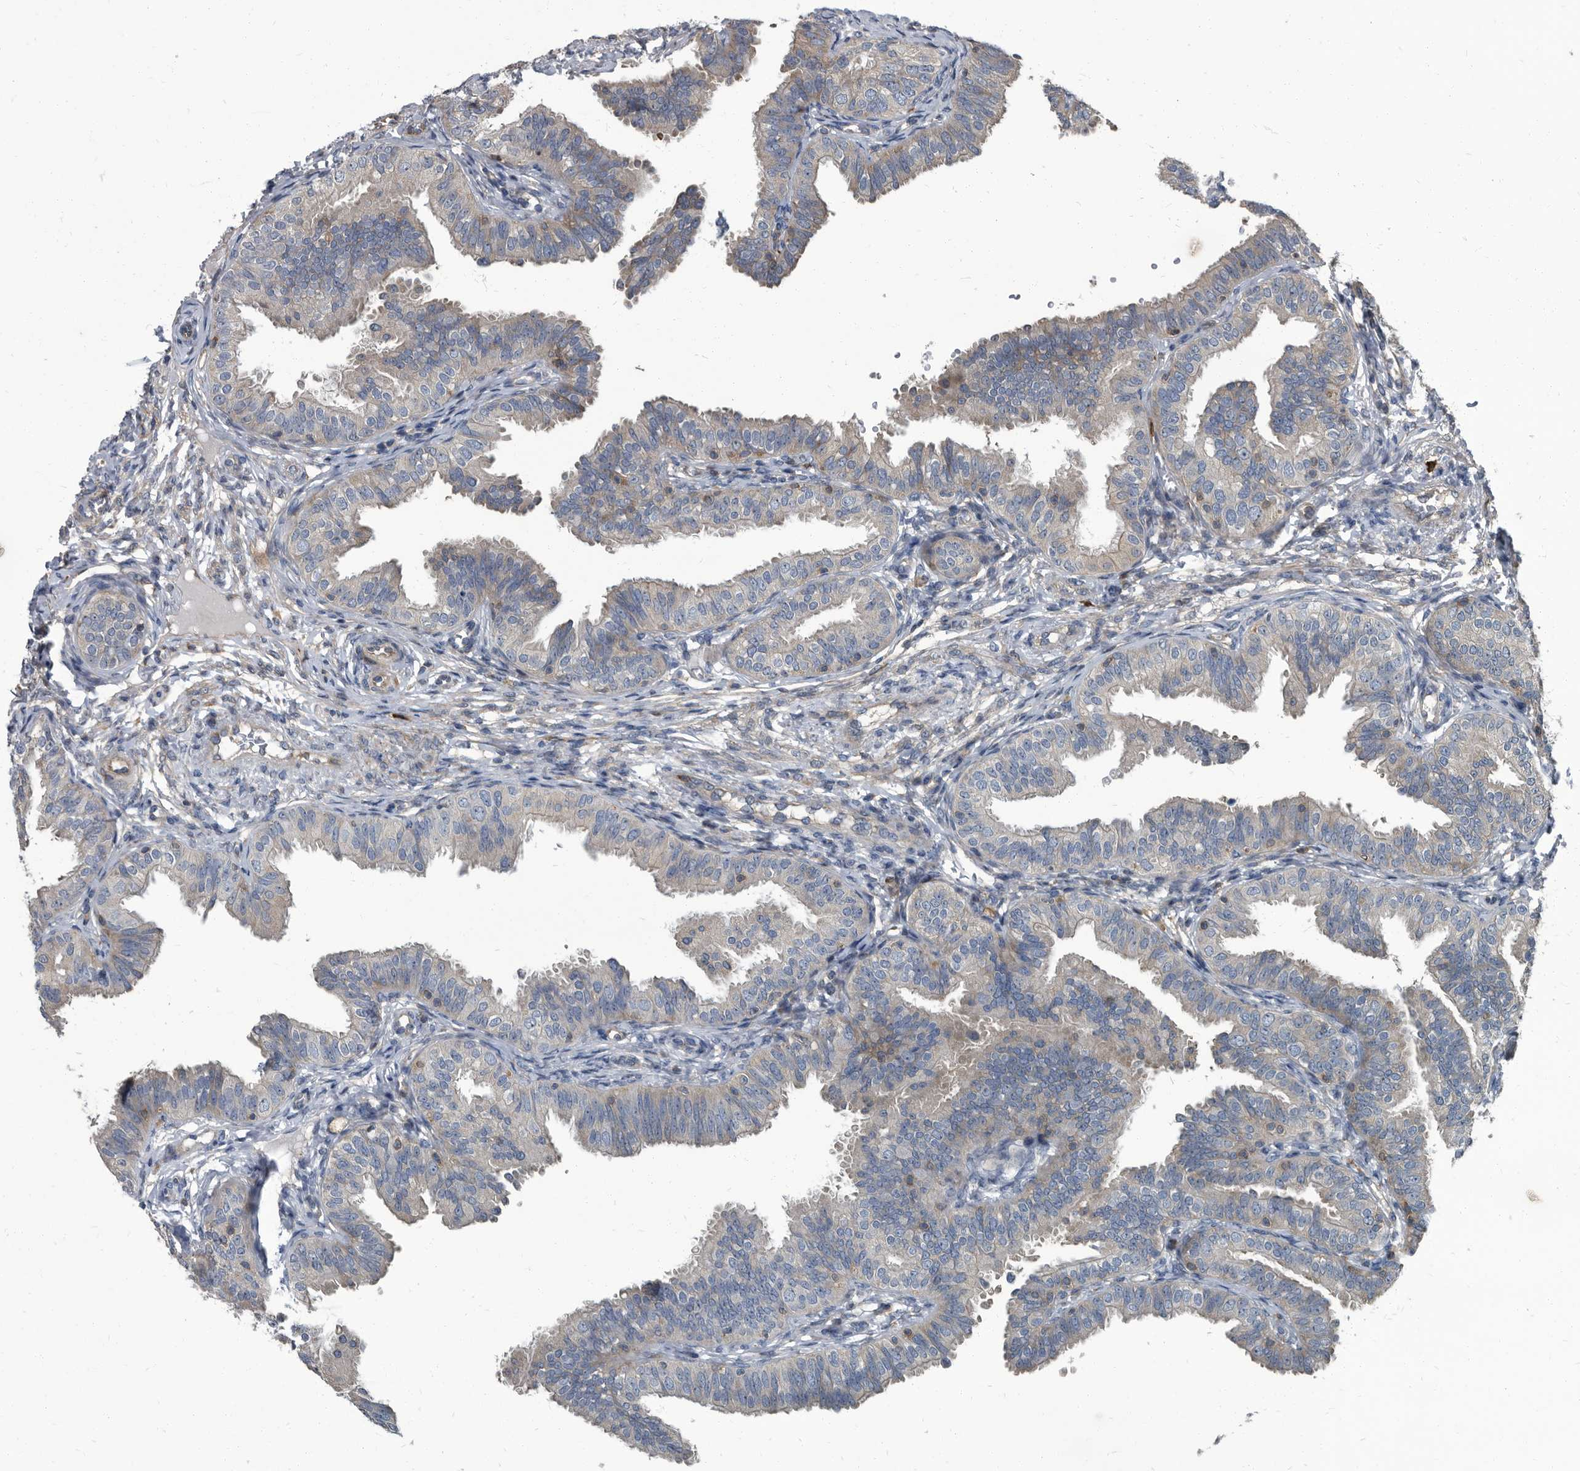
{"staining": {"intensity": "weak", "quantity": "25%-75%", "location": "cytoplasmic/membranous"}, "tissue": "fallopian tube", "cell_type": "Glandular cells", "image_type": "normal", "snomed": [{"axis": "morphology", "description": "Normal tissue, NOS"}, {"axis": "topography", "description": "Fallopian tube"}], "caption": "Protein analysis of normal fallopian tube reveals weak cytoplasmic/membranous staining in about 25%-75% of glandular cells.", "gene": "CDV3", "patient": {"sex": "female", "age": 35}}